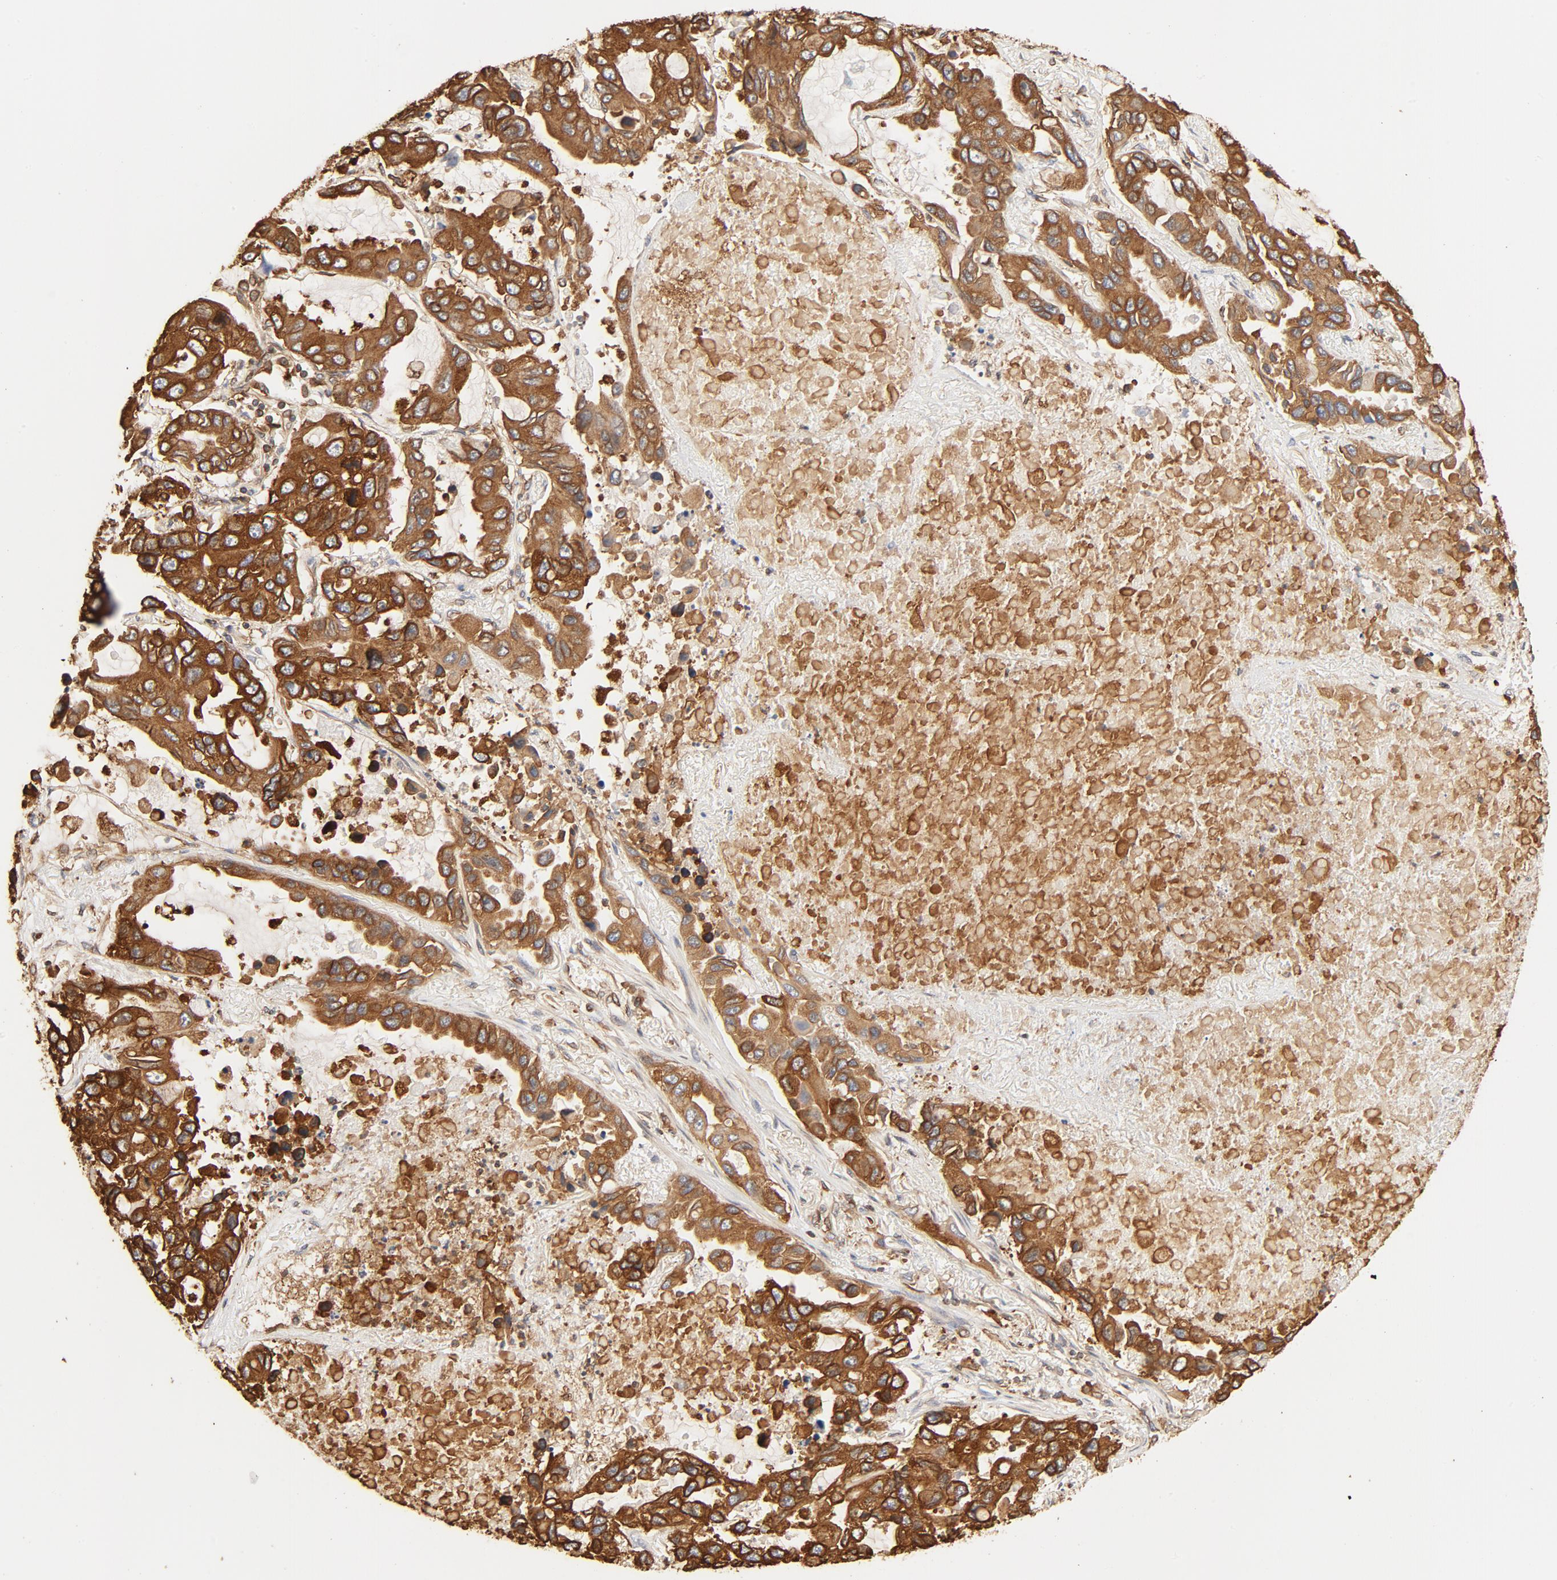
{"staining": {"intensity": "strong", "quantity": ">75%", "location": "cytoplasmic/membranous"}, "tissue": "lung cancer", "cell_type": "Tumor cells", "image_type": "cancer", "snomed": [{"axis": "morphology", "description": "Adenocarcinoma, NOS"}, {"axis": "topography", "description": "Lung"}], "caption": "Lung adenocarcinoma stained with a protein marker displays strong staining in tumor cells.", "gene": "BCAP31", "patient": {"sex": "male", "age": 64}}